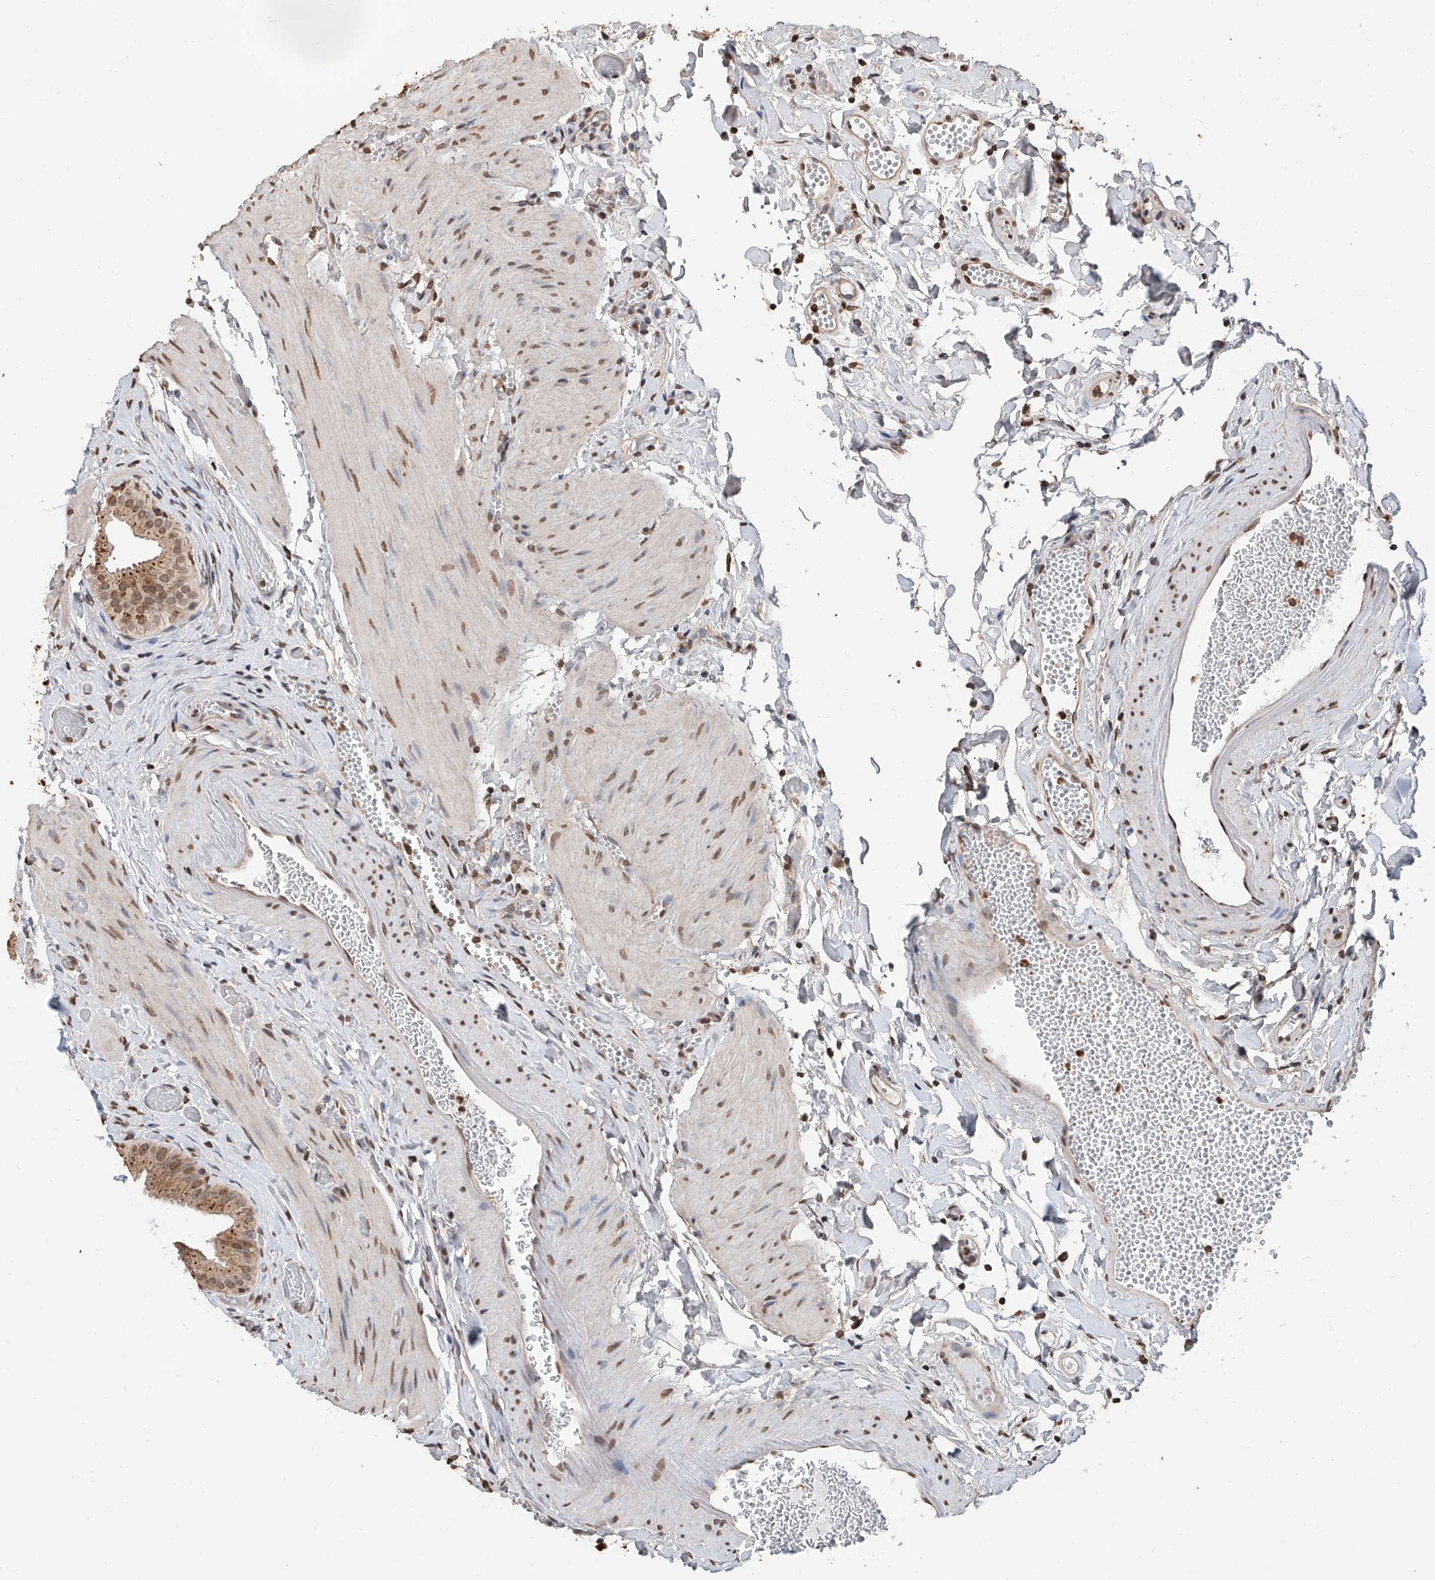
{"staining": {"intensity": "moderate", "quantity": ">75%", "location": "cytoplasmic/membranous,nuclear"}, "tissue": "gallbladder", "cell_type": "Glandular cells", "image_type": "normal", "snomed": [{"axis": "morphology", "description": "Normal tissue, NOS"}, {"axis": "topography", "description": "Gallbladder"}], "caption": "This image reveals benign gallbladder stained with immunohistochemistry to label a protein in brown. The cytoplasmic/membranous,nuclear of glandular cells show moderate positivity for the protein. Nuclei are counter-stained blue.", "gene": "RP9", "patient": {"sex": "female", "age": 64}}